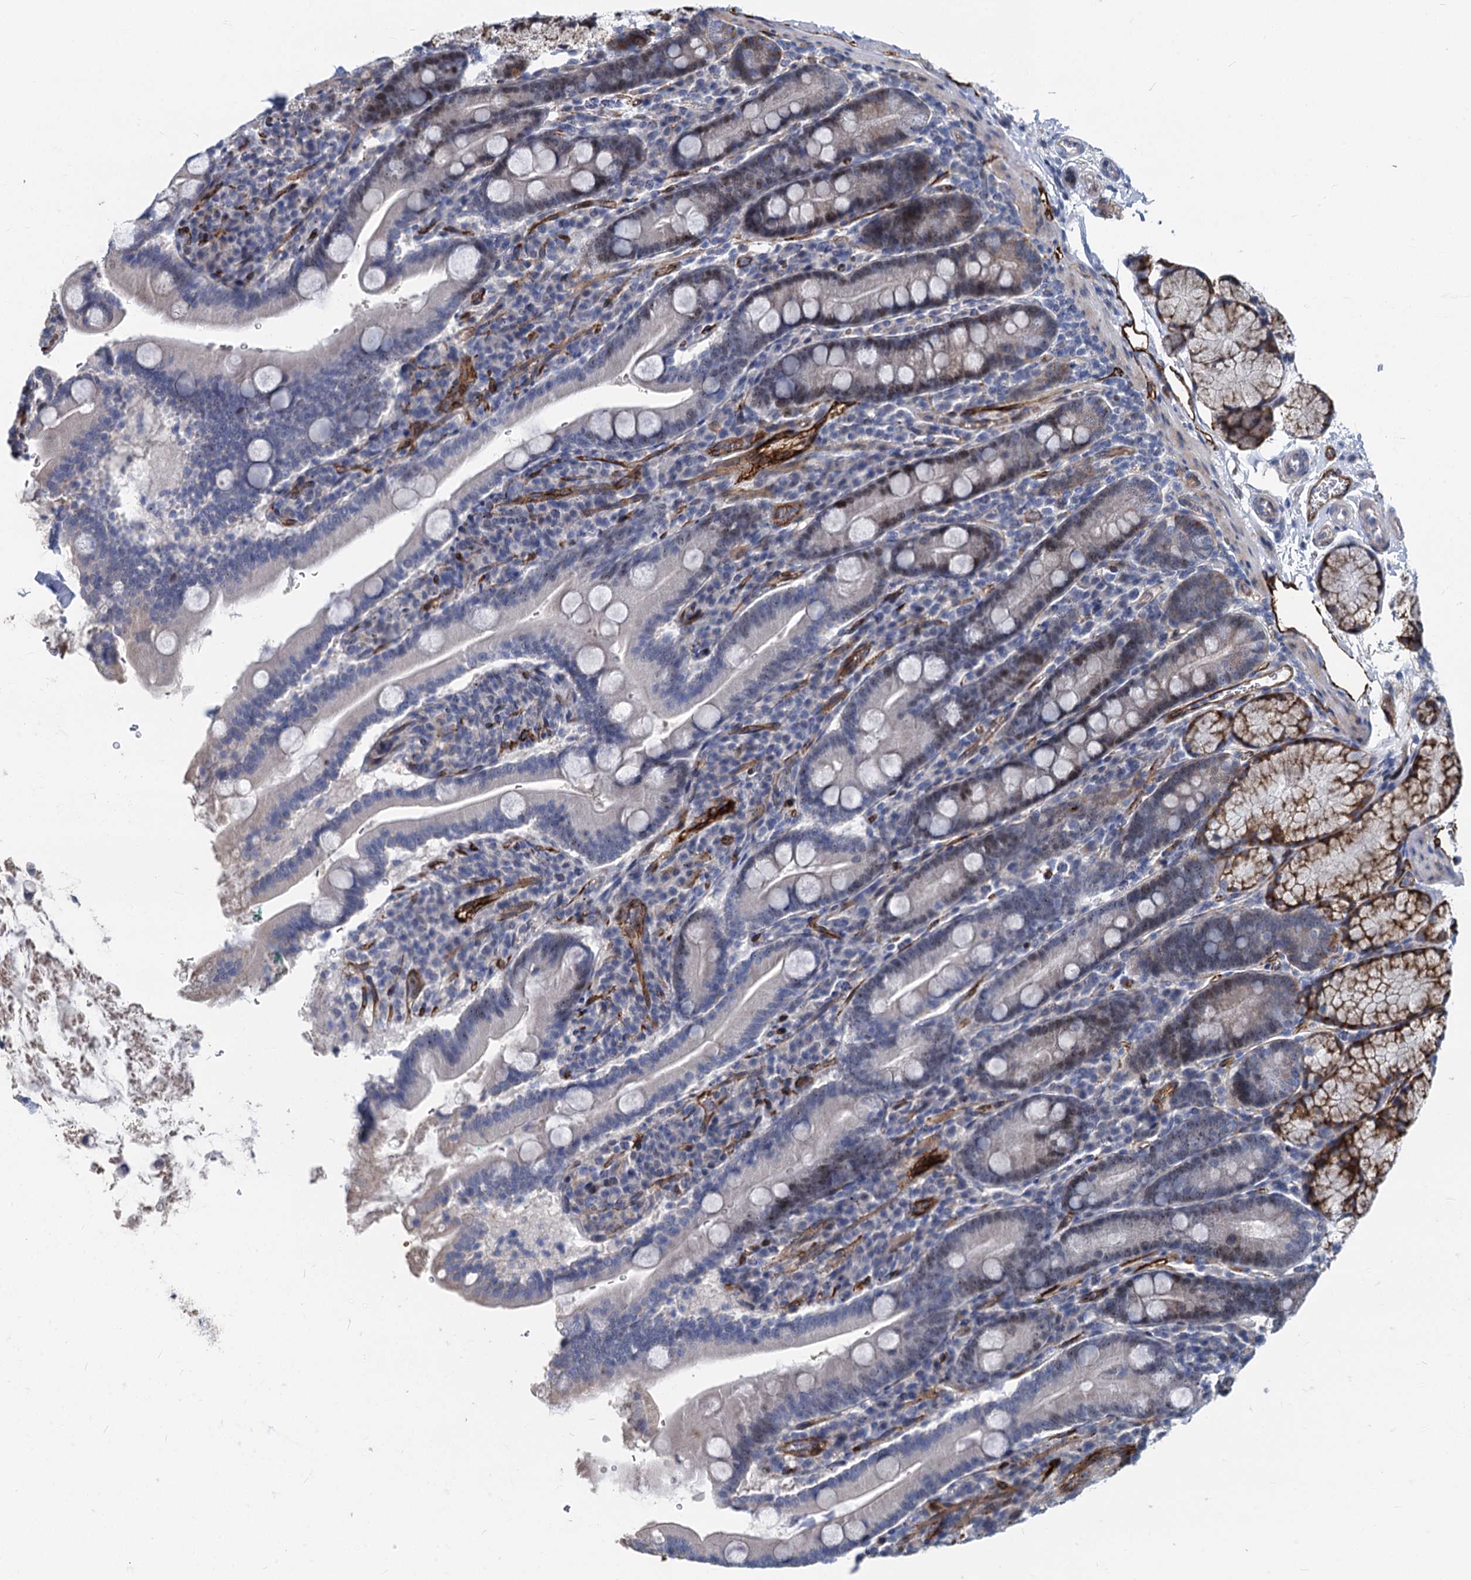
{"staining": {"intensity": "moderate", "quantity": "<25%", "location": "nuclear"}, "tissue": "duodenum", "cell_type": "Glandular cells", "image_type": "normal", "snomed": [{"axis": "morphology", "description": "Normal tissue, NOS"}, {"axis": "topography", "description": "Duodenum"}], "caption": "Unremarkable duodenum was stained to show a protein in brown. There is low levels of moderate nuclear expression in approximately <25% of glandular cells. The protein of interest is stained brown, and the nuclei are stained in blue (DAB IHC with brightfield microscopy, high magnification).", "gene": "ASXL3", "patient": {"sex": "male", "age": 35}}